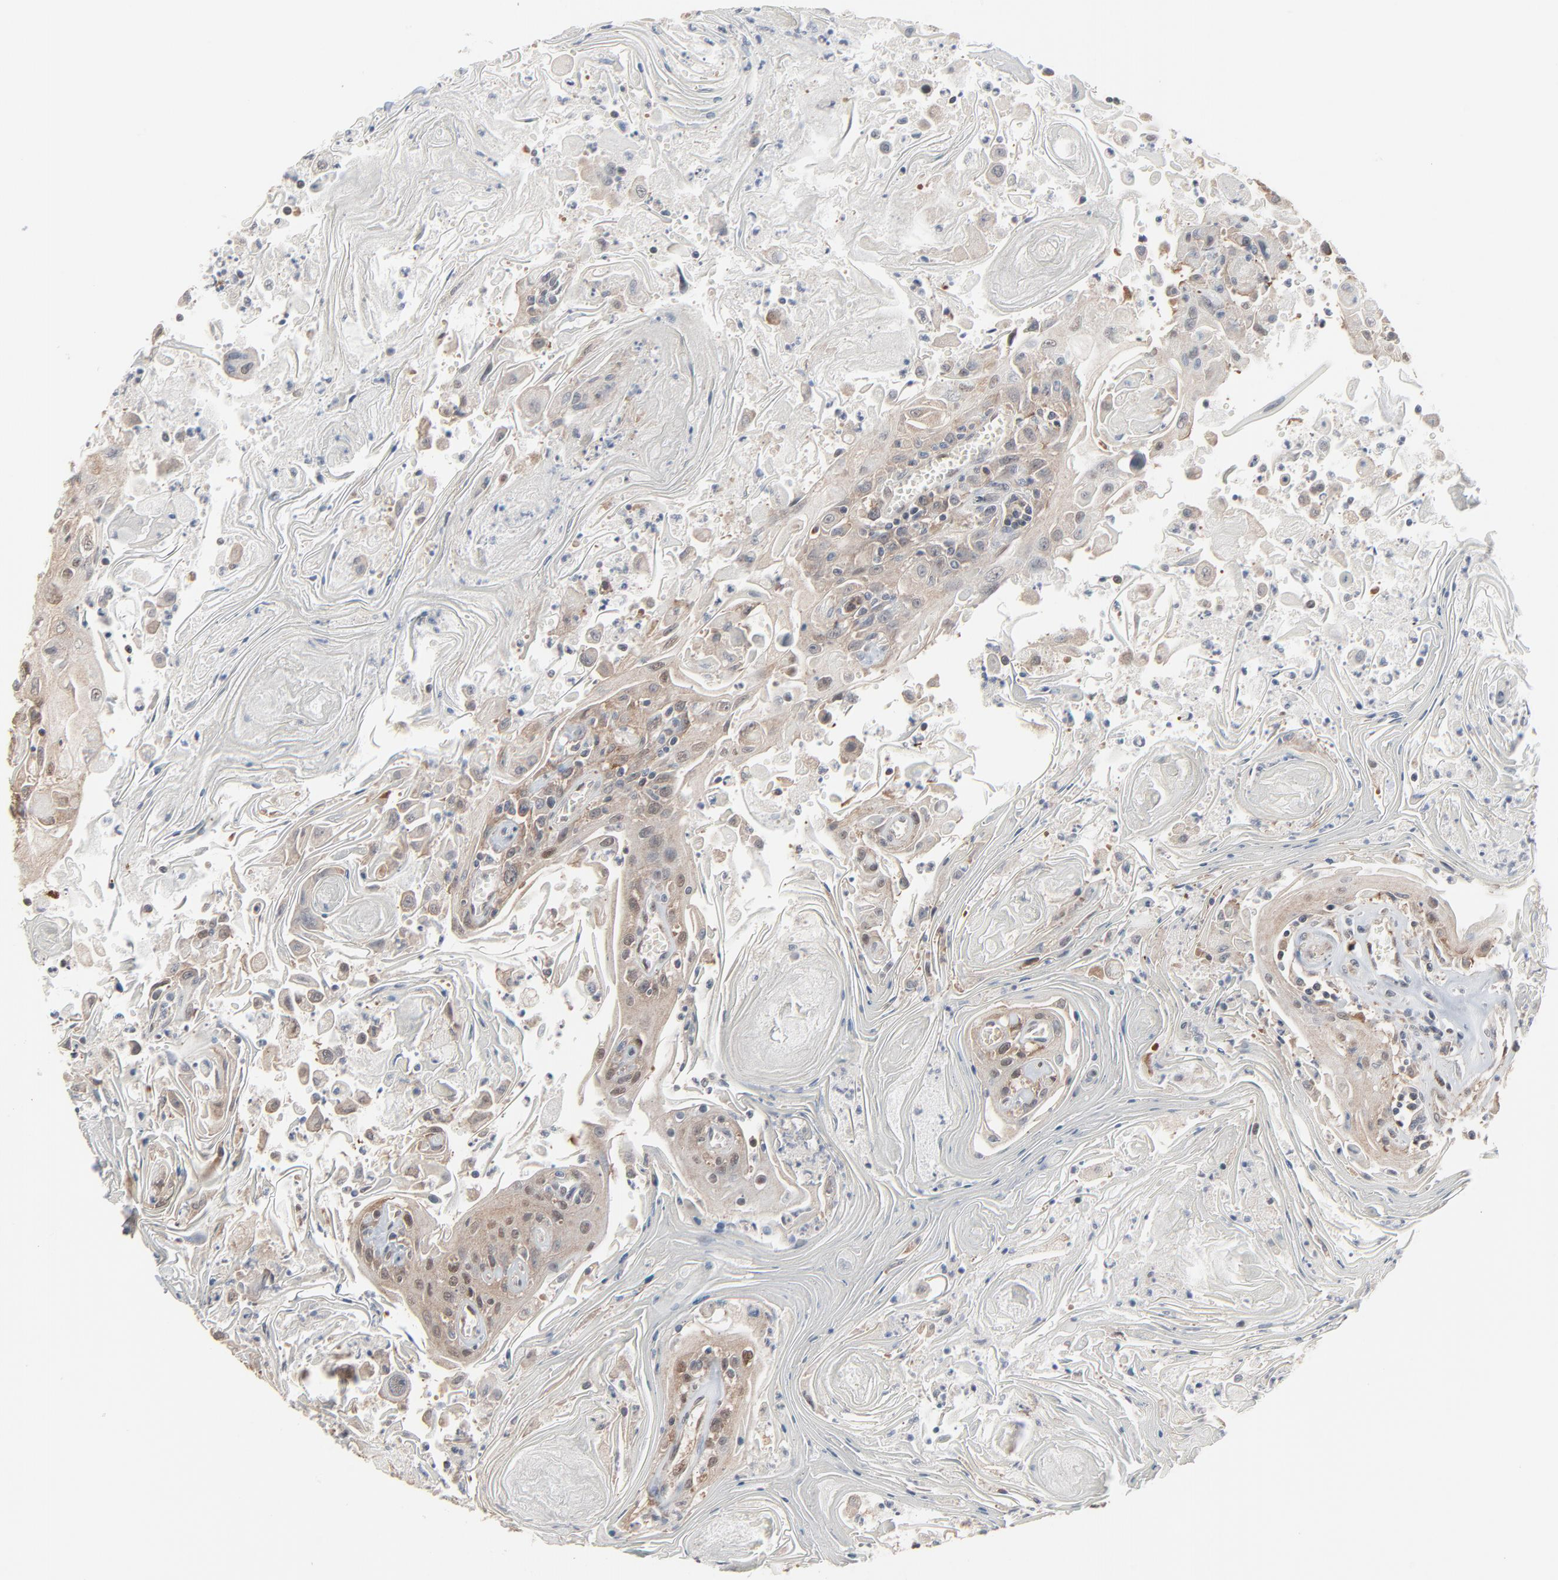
{"staining": {"intensity": "weak", "quantity": ">75%", "location": "cytoplasmic/membranous"}, "tissue": "head and neck cancer", "cell_type": "Tumor cells", "image_type": "cancer", "snomed": [{"axis": "morphology", "description": "Squamous cell carcinoma, NOS"}, {"axis": "topography", "description": "Oral tissue"}, {"axis": "topography", "description": "Head-Neck"}], "caption": "Immunohistochemistry (IHC) staining of head and neck cancer (squamous cell carcinoma), which demonstrates low levels of weak cytoplasmic/membranous positivity in approximately >75% of tumor cells indicating weak cytoplasmic/membranous protein positivity. The staining was performed using DAB (3,3'-diaminobenzidine) (brown) for protein detection and nuclei were counterstained in hematoxylin (blue).", "gene": "CCT5", "patient": {"sex": "female", "age": 76}}